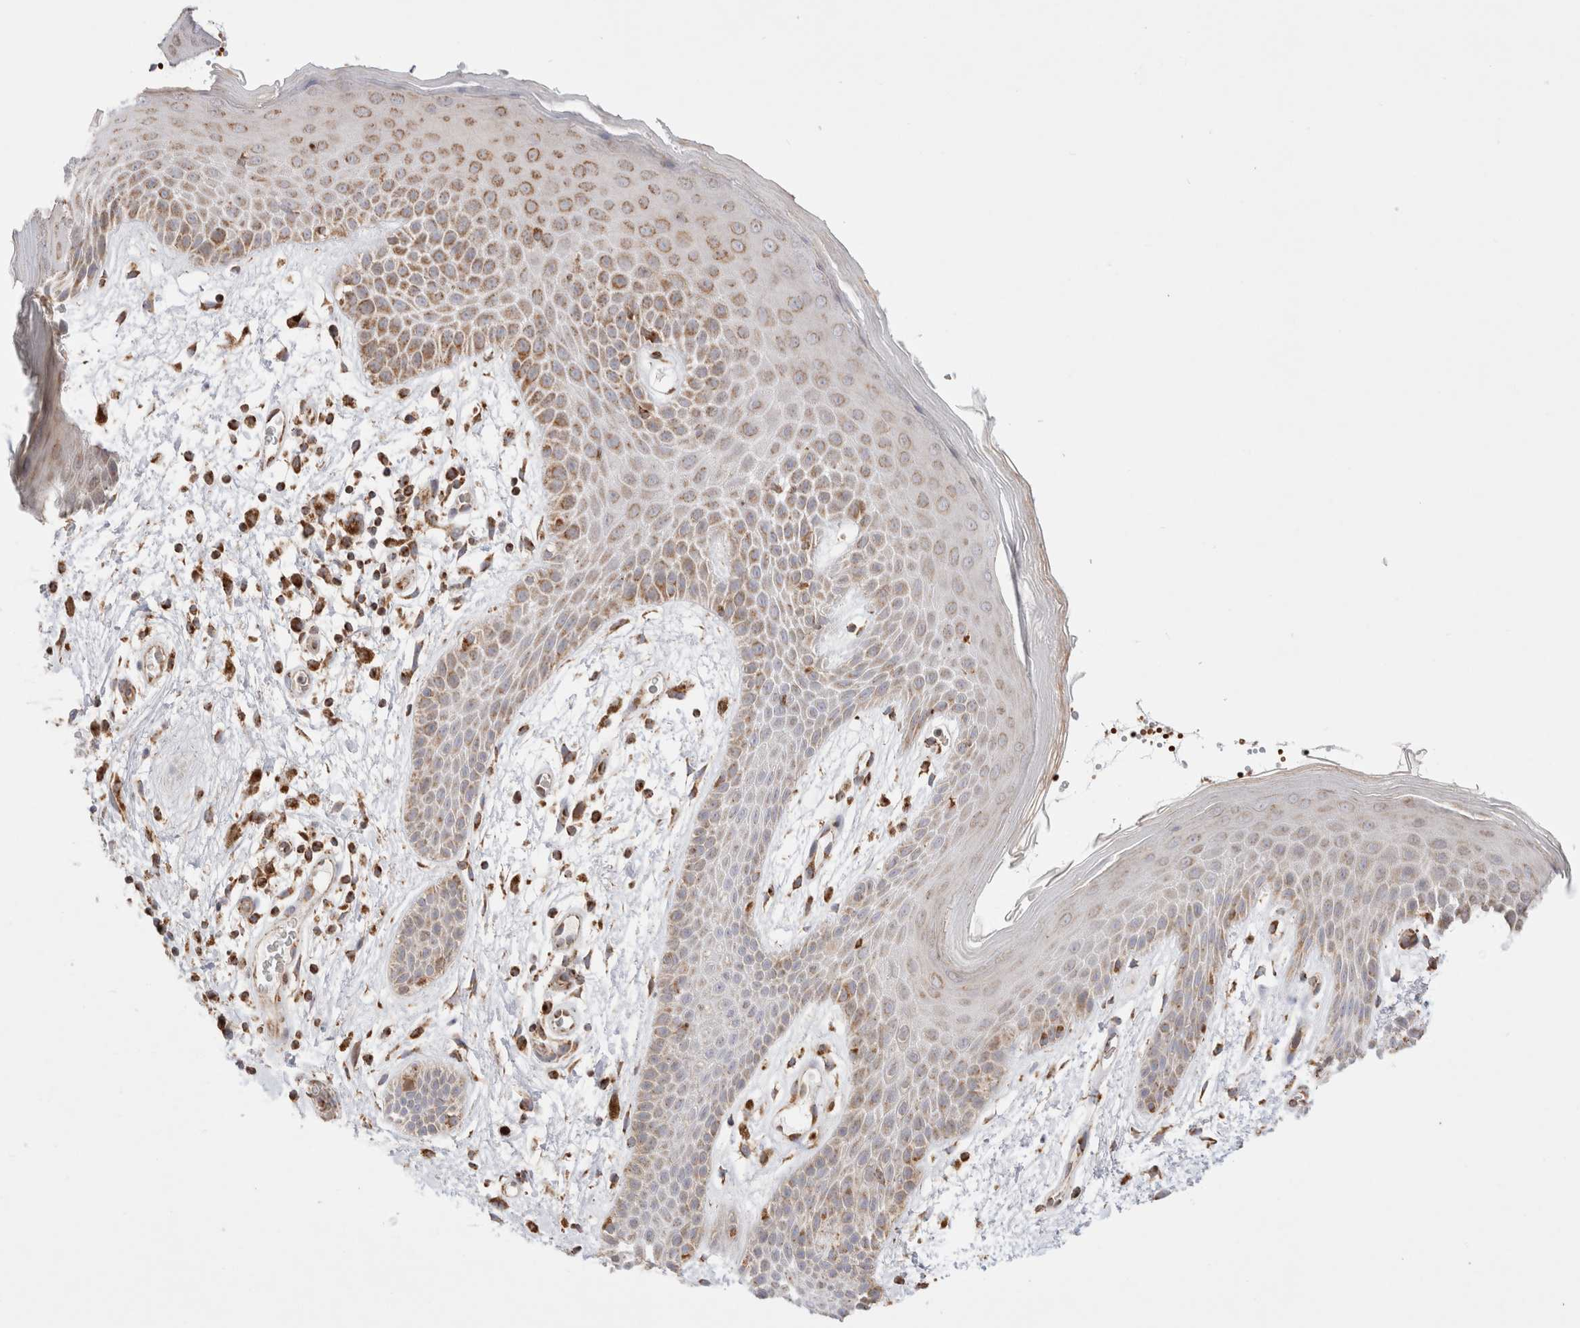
{"staining": {"intensity": "weak", "quantity": "25%-75%", "location": "cytoplasmic/membranous"}, "tissue": "skin", "cell_type": "Epidermal cells", "image_type": "normal", "snomed": [{"axis": "morphology", "description": "Normal tissue, NOS"}, {"axis": "topography", "description": "Anal"}], "caption": "Normal skin demonstrates weak cytoplasmic/membranous expression in approximately 25%-75% of epidermal cells.", "gene": "TMPPE", "patient": {"sex": "male", "age": 74}}